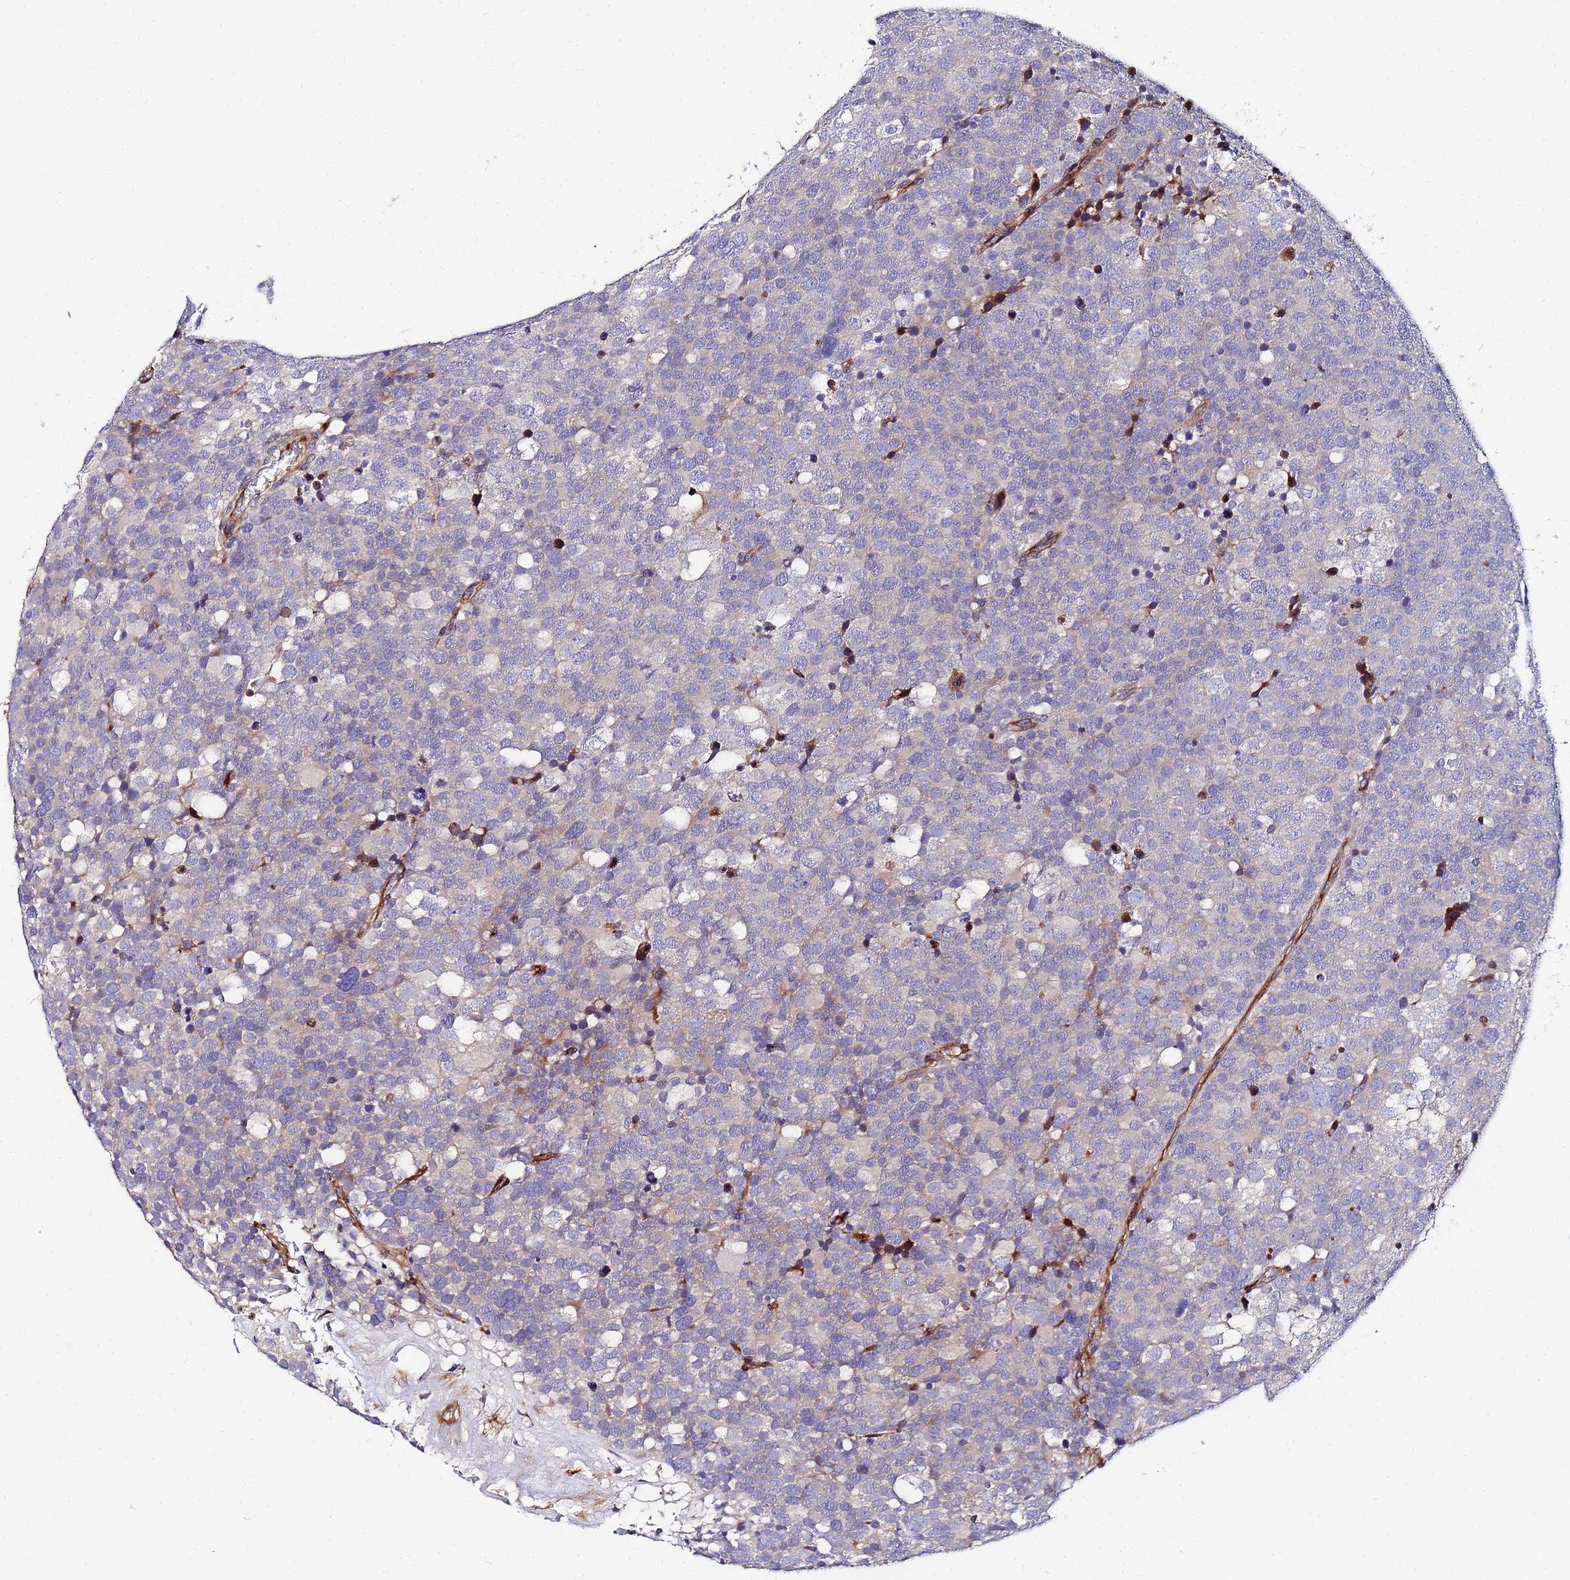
{"staining": {"intensity": "negative", "quantity": "none", "location": "none"}, "tissue": "testis cancer", "cell_type": "Tumor cells", "image_type": "cancer", "snomed": [{"axis": "morphology", "description": "Seminoma, NOS"}, {"axis": "topography", "description": "Testis"}], "caption": "Immunohistochemistry (IHC) histopathology image of human testis cancer (seminoma) stained for a protein (brown), which shows no staining in tumor cells.", "gene": "POM121", "patient": {"sex": "male", "age": 71}}